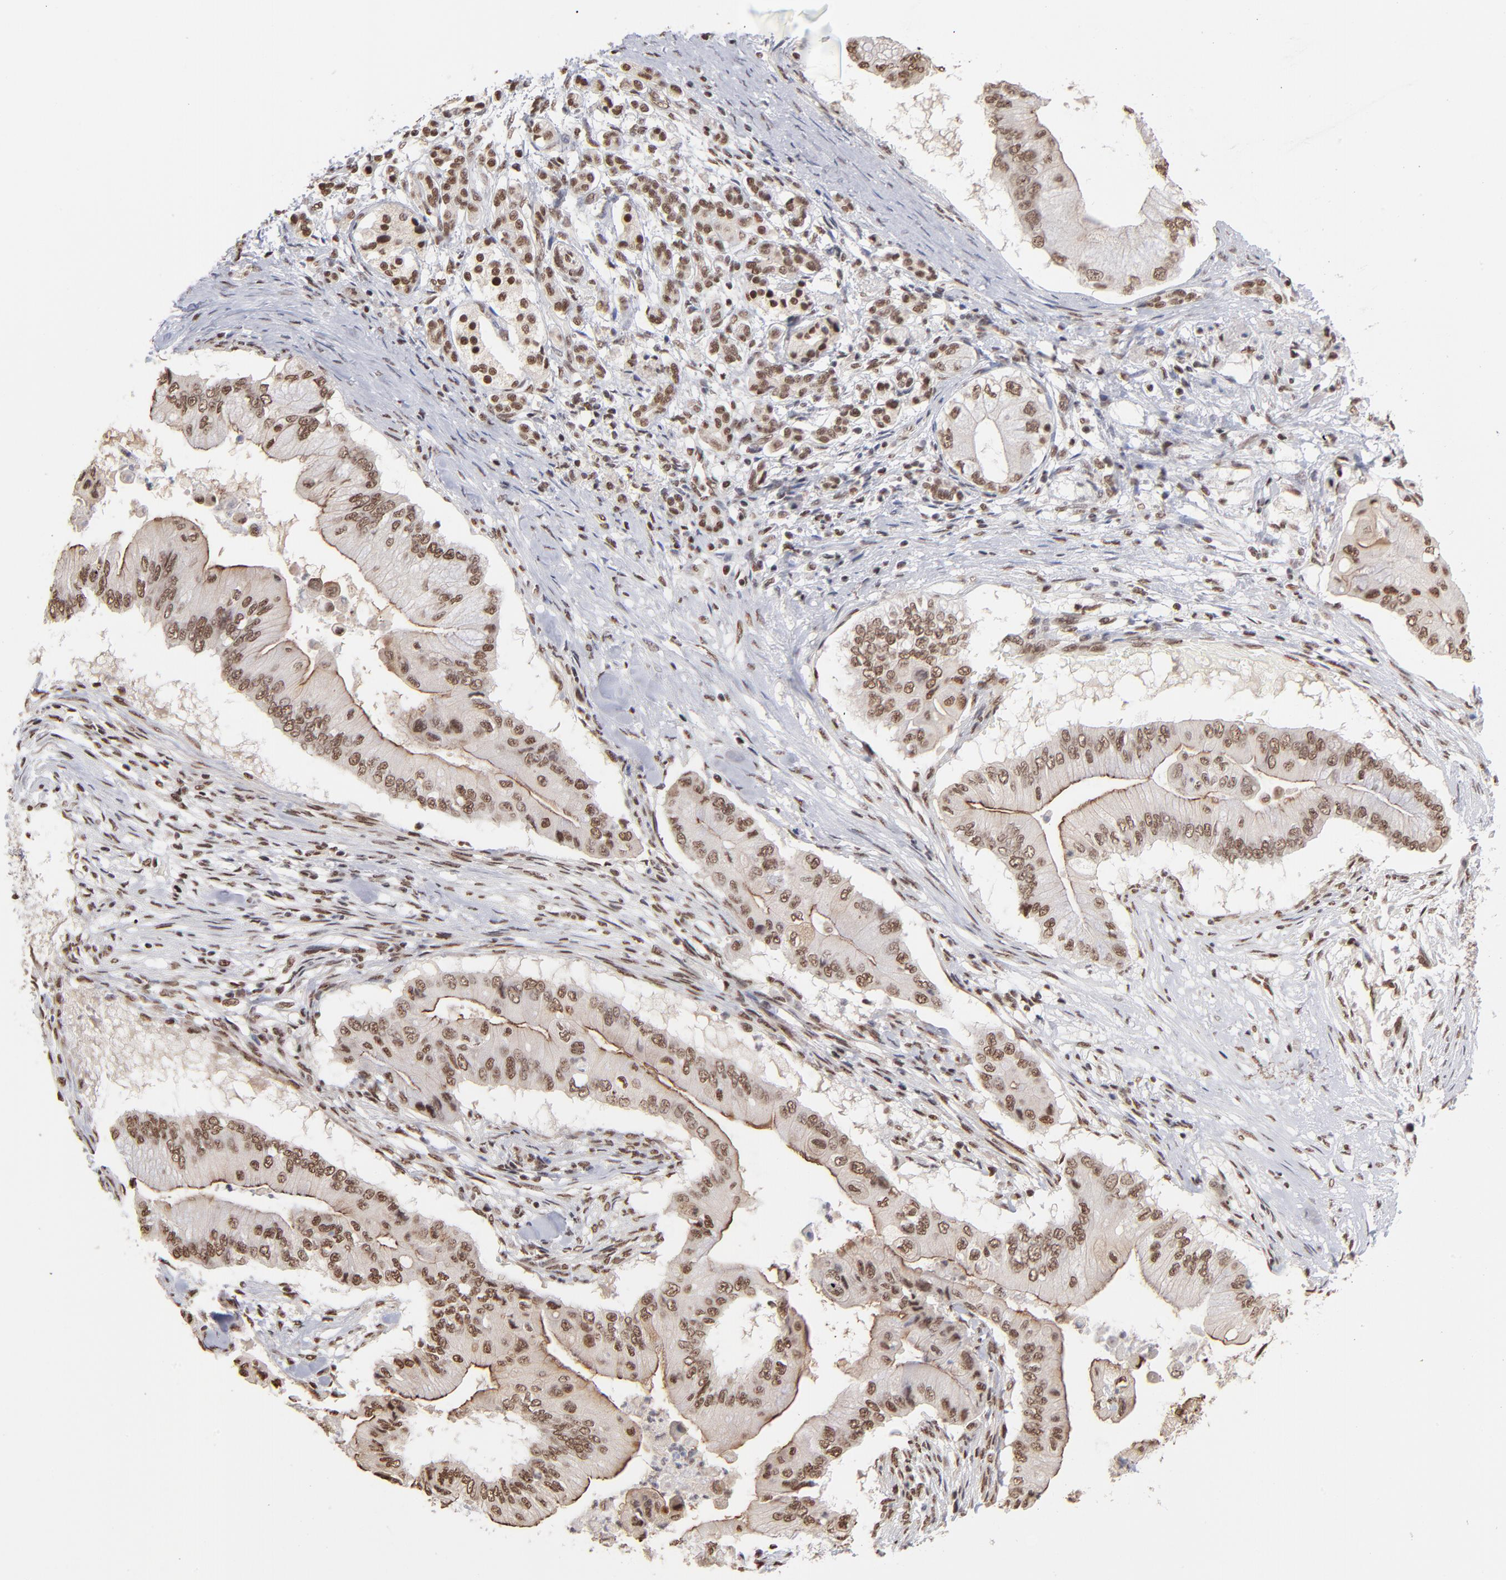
{"staining": {"intensity": "strong", "quantity": ">75%", "location": "cytoplasmic/membranous,nuclear"}, "tissue": "pancreatic cancer", "cell_type": "Tumor cells", "image_type": "cancer", "snomed": [{"axis": "morphology", "description": "Adenocarcinoma, NOS"}, {"axis": "topography", "description": "Pancreas"}], "caption": "A brown stain shows strong cytoplasmic/membranous and nuclear positivity of a protein in human adenocarcinoma (pancreatic) tumor cells. The staining is performed using DAB (3,3'-diaminobenzidine) brown chromogen to label protein expression. The nuclei are counter-stained blue using hematoxylin.", "gene": "ZNF3", "patient": {"sex": "male", "age": 62}}